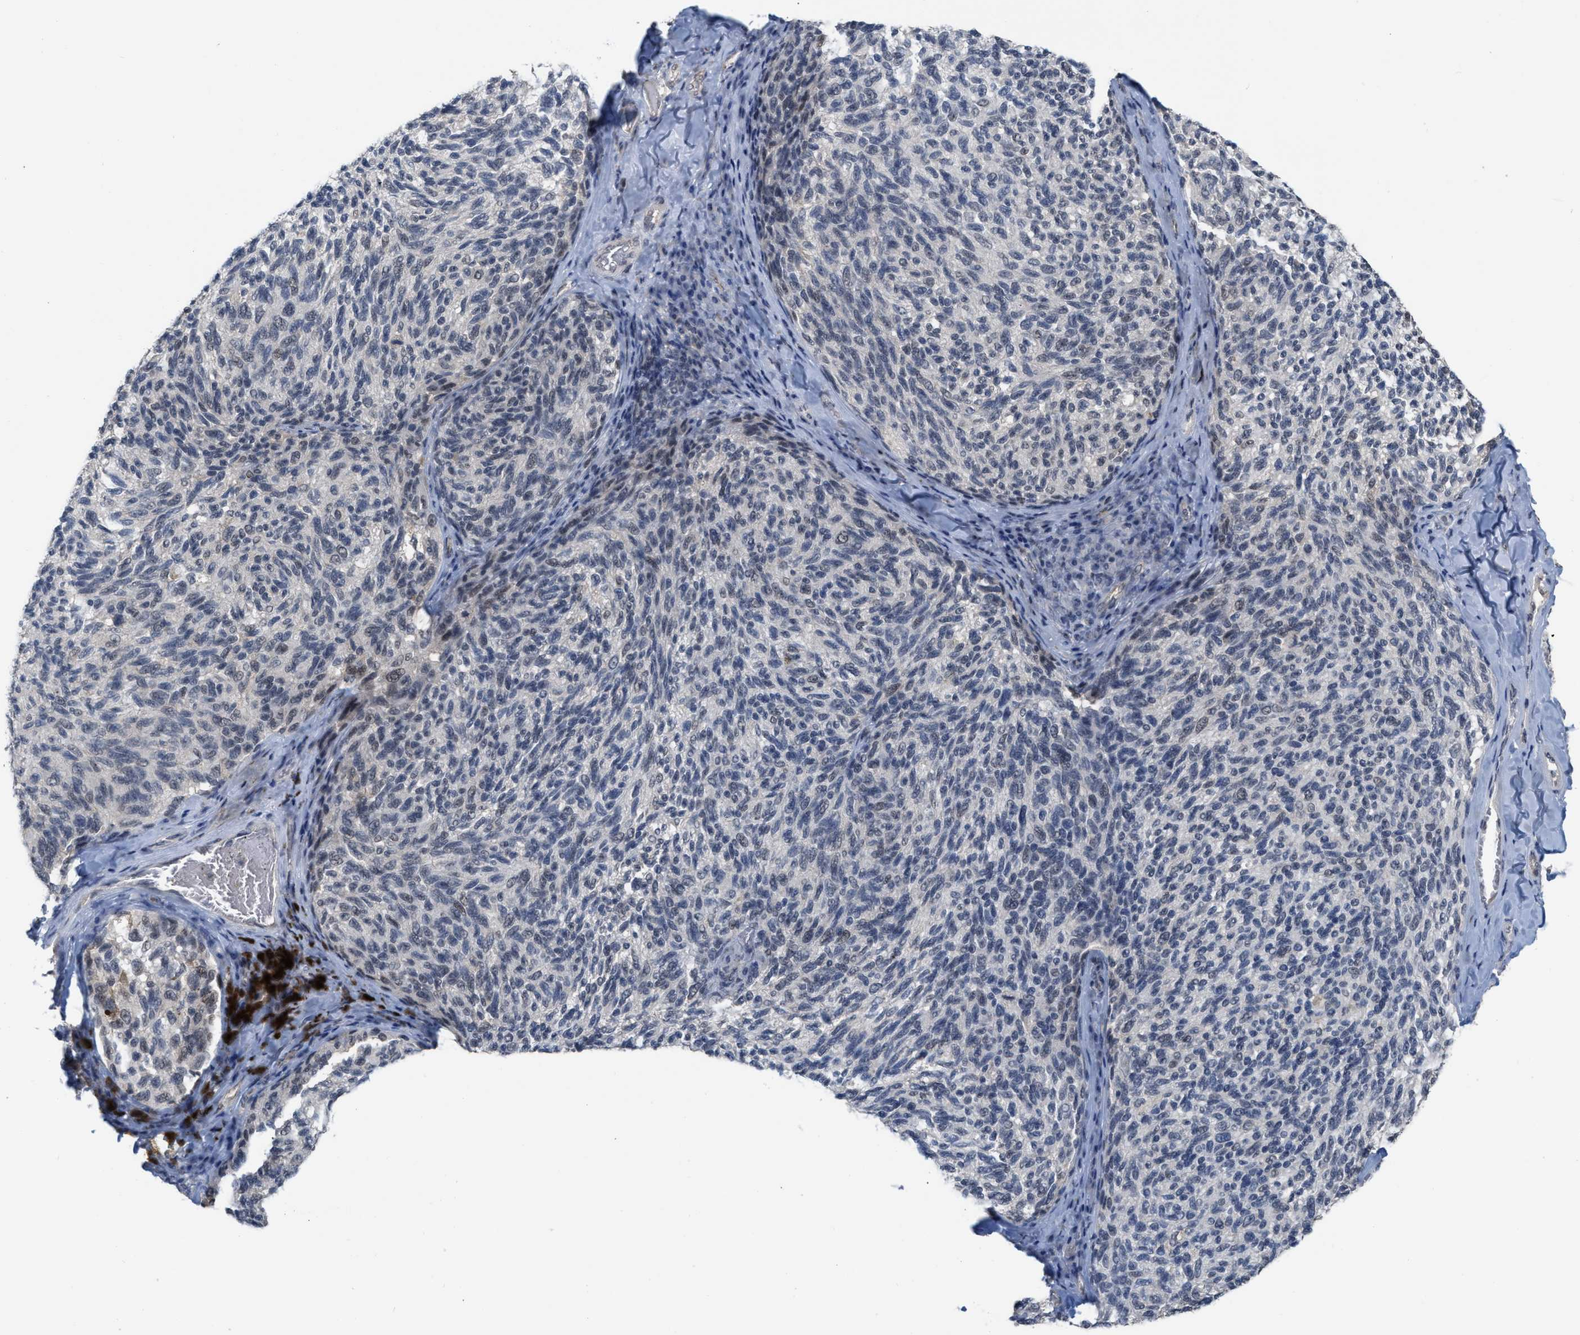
{"staining": {"intensity": "negative", "quantity": "none", "location": "none"}, "tissue": "melanoma", "cell_type": "Tumor cells", "image_type": "cancer", "snomed": [{"axis": "morphology", "description": "Malignant melanoma, NOS"}, {"axis": "topography", "description": "Skin"}], "caption": "The image displays no significant positivity in tumor cells of malignant melanoma. Nuclei are stained in blue.", "gene": "BAIAP2L1", "patient": {"sex": "female", "age": 73}}